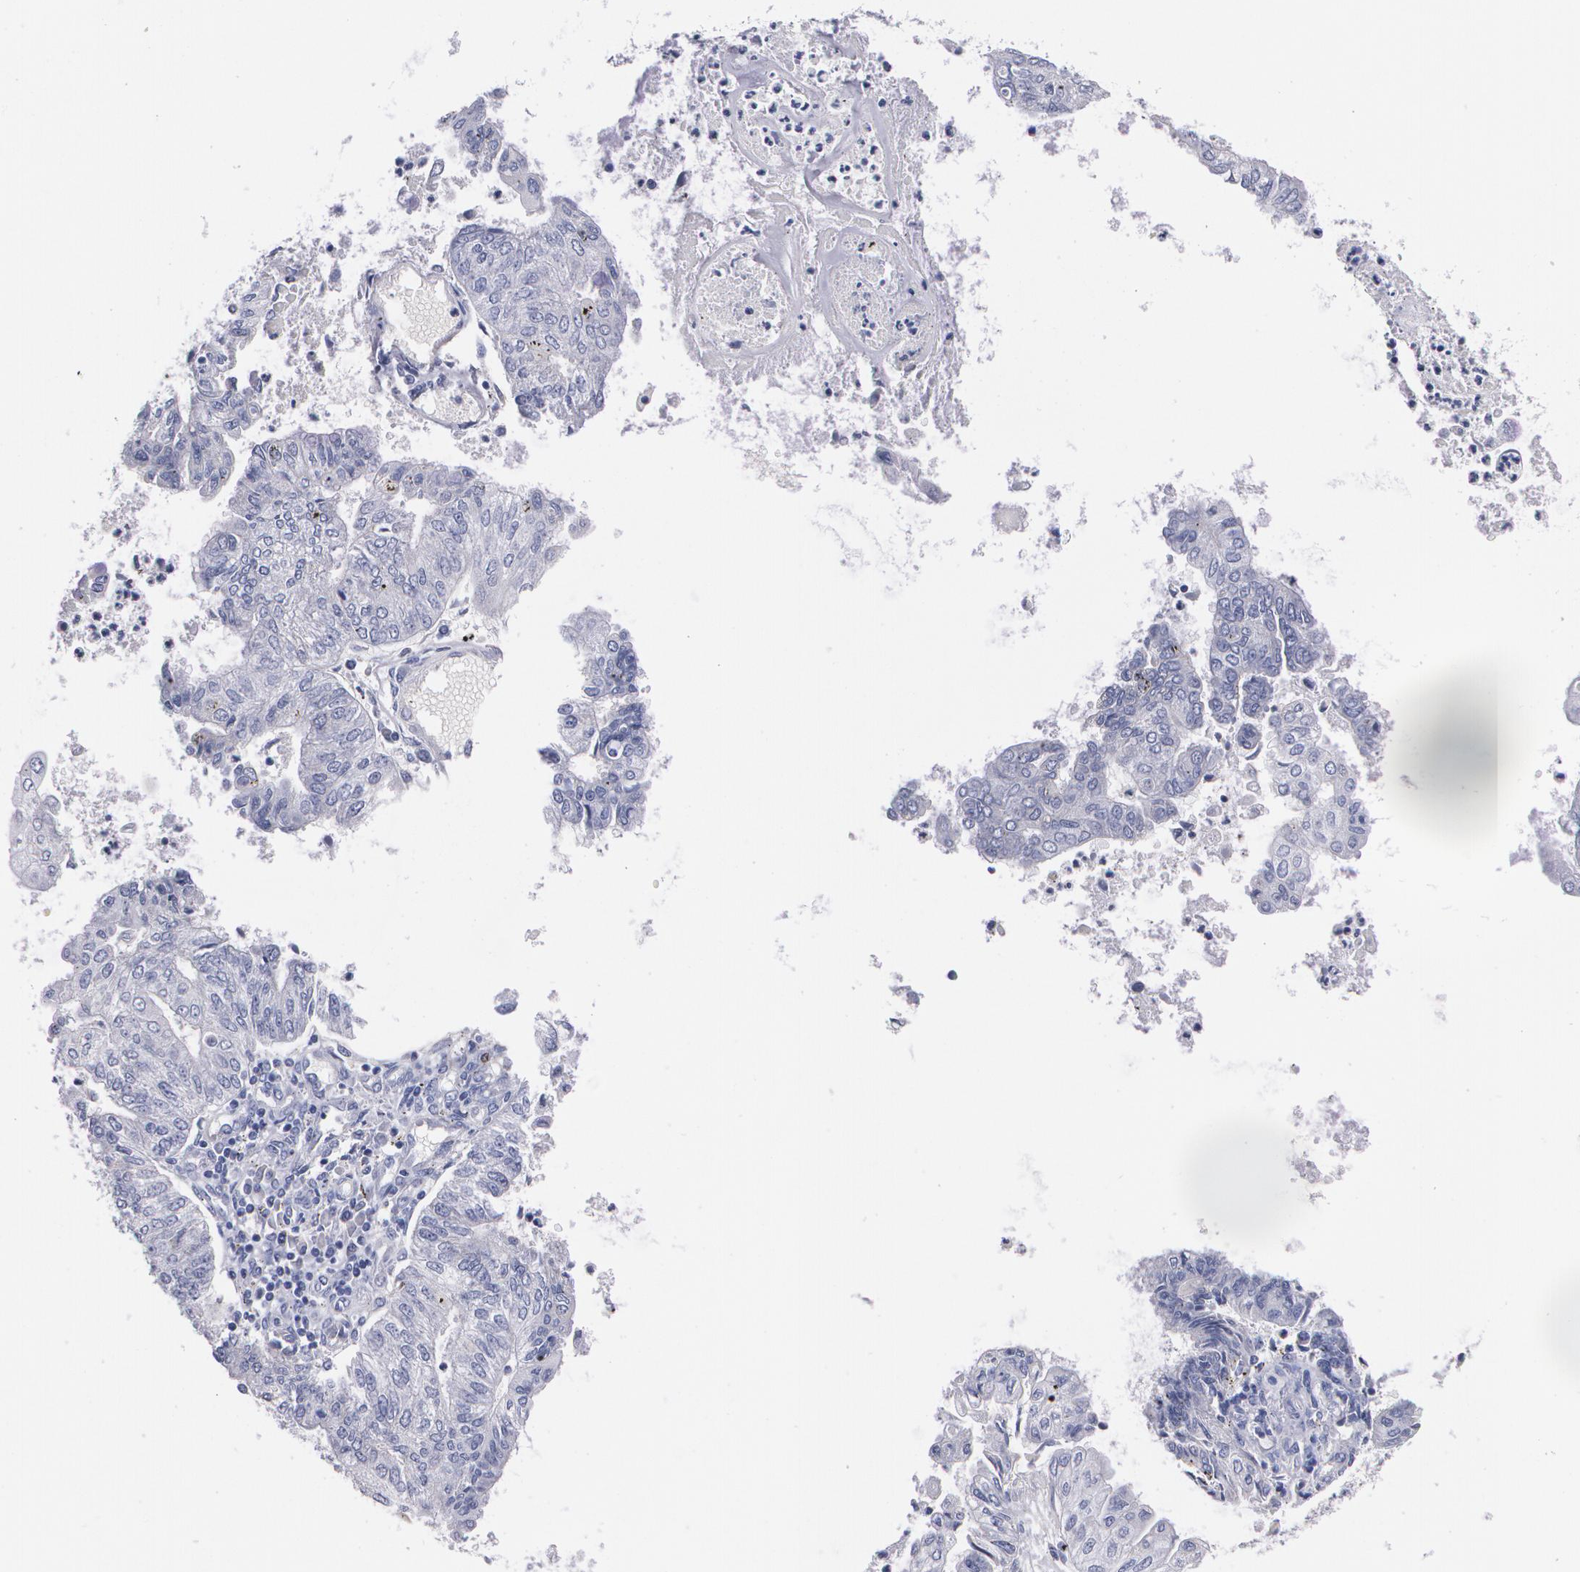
{"staining": {"intensity": "negative", "quantity": "none", "location": "none"}, "tissue": "endometrial cancer", "cell_type": "Tumor cells", "image_type": "cancer", "snomed": [{"axis": "morphology", "description": "Adenocarcinoma, NOS"}, {"axis": "topography", "description": "Endometrium"}], "caption": "Endometrial cancer (adenocarcinoma) was stained to show a protein in brown. There is no significant positivity in tumor cells.", "gene": "HMMR", "patient": {"sex": "female", "age": 59}}